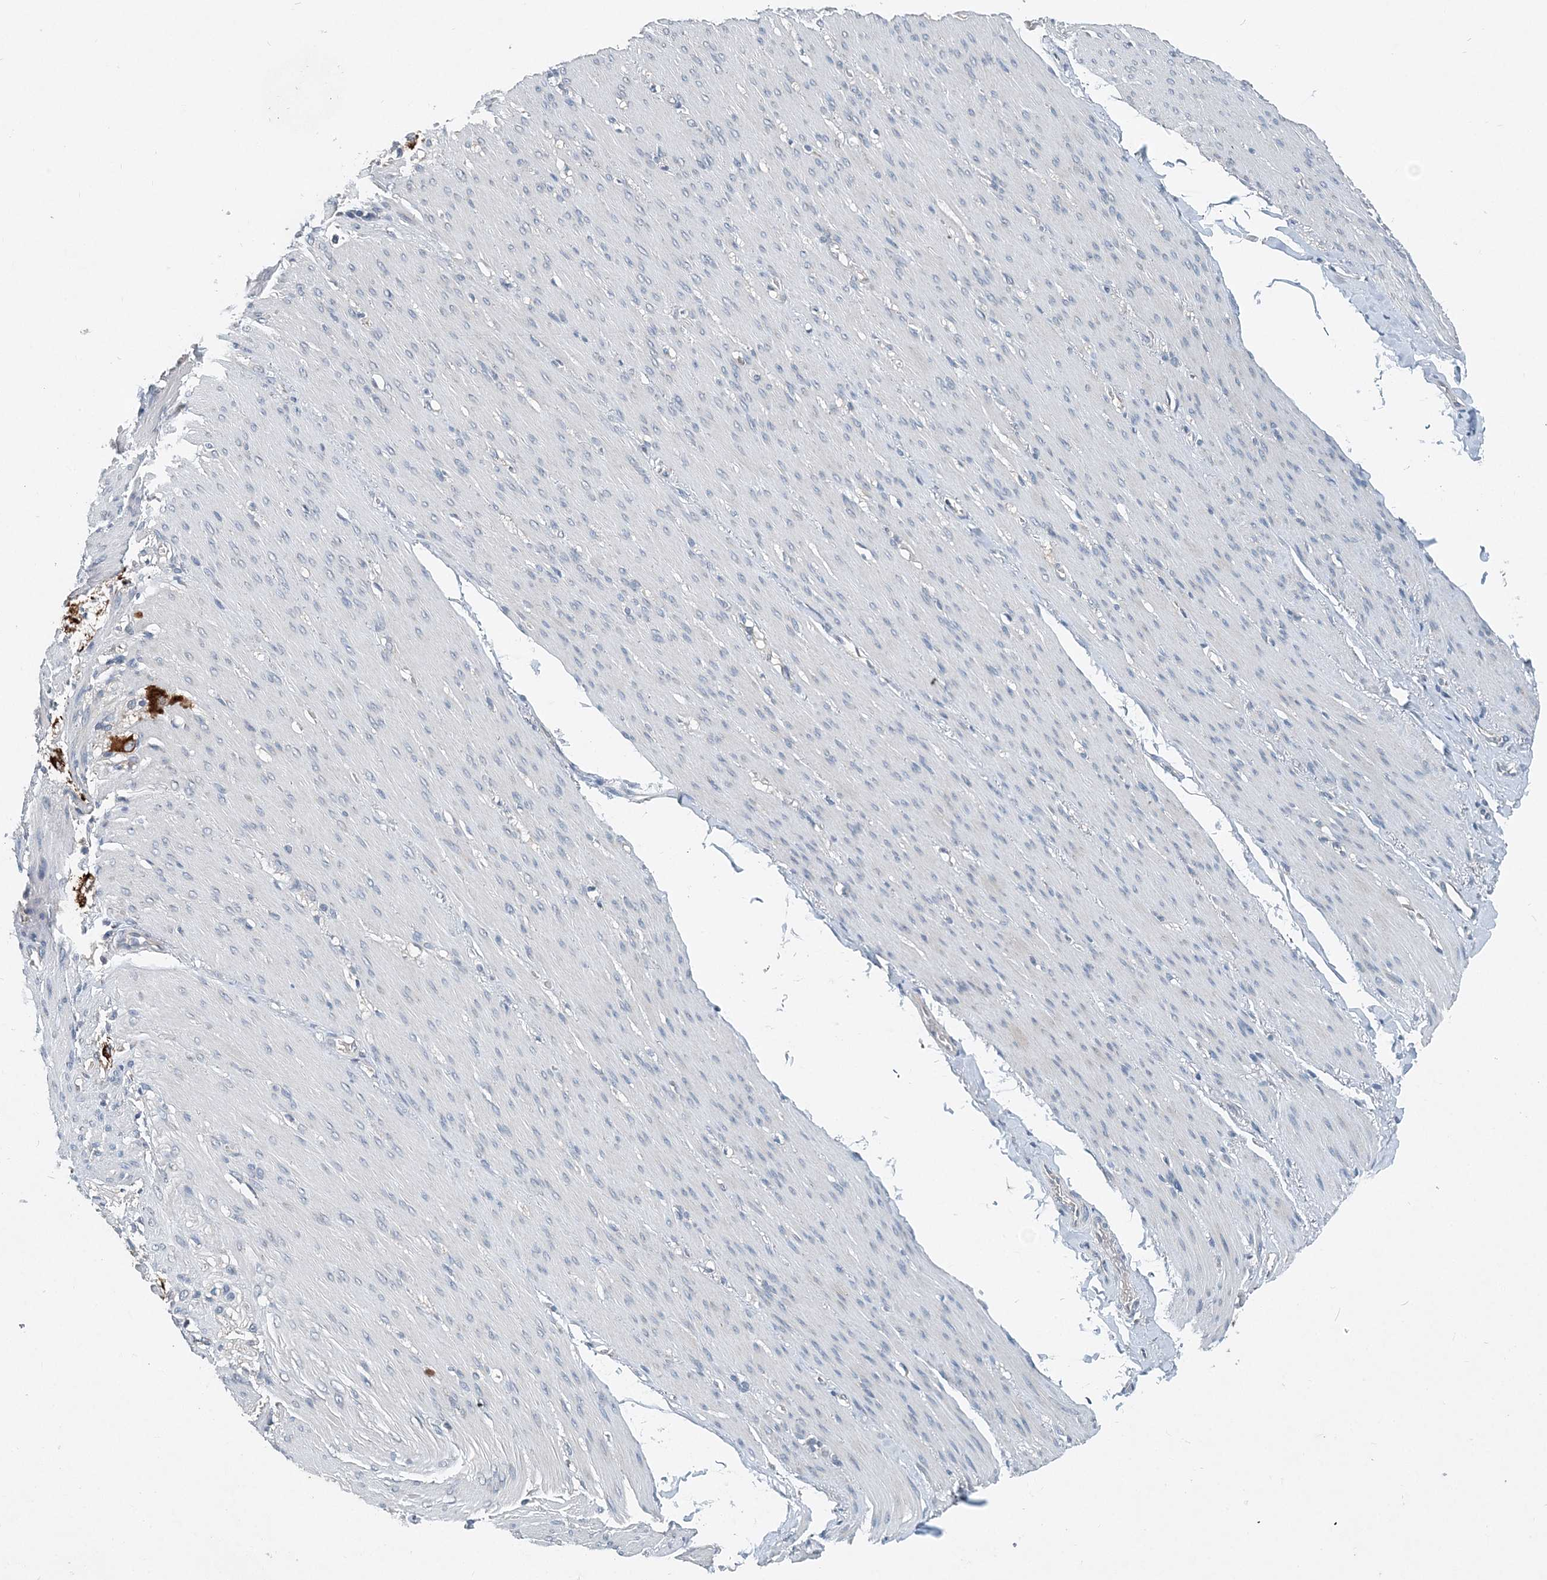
{"staining": {"intensity": "negative", "quantity": "none", "location": "none"}, "tissue": "adipose tissue", "cell_type": "Adipocytes", "image_type": "normal", "snomed": [{"axis": "morphology", "description": "Normal tissue, NOS"}, {"axis": "topography", "description": "Colon"}, {"axis": "topography", "description": "Peripheral nerve tissue"}], "caption": "Adipocytes show no significant protein expression in benign adipose tissue.", "gene": "EEF1A2", "patient": {"sex": "female", "age": 61}}